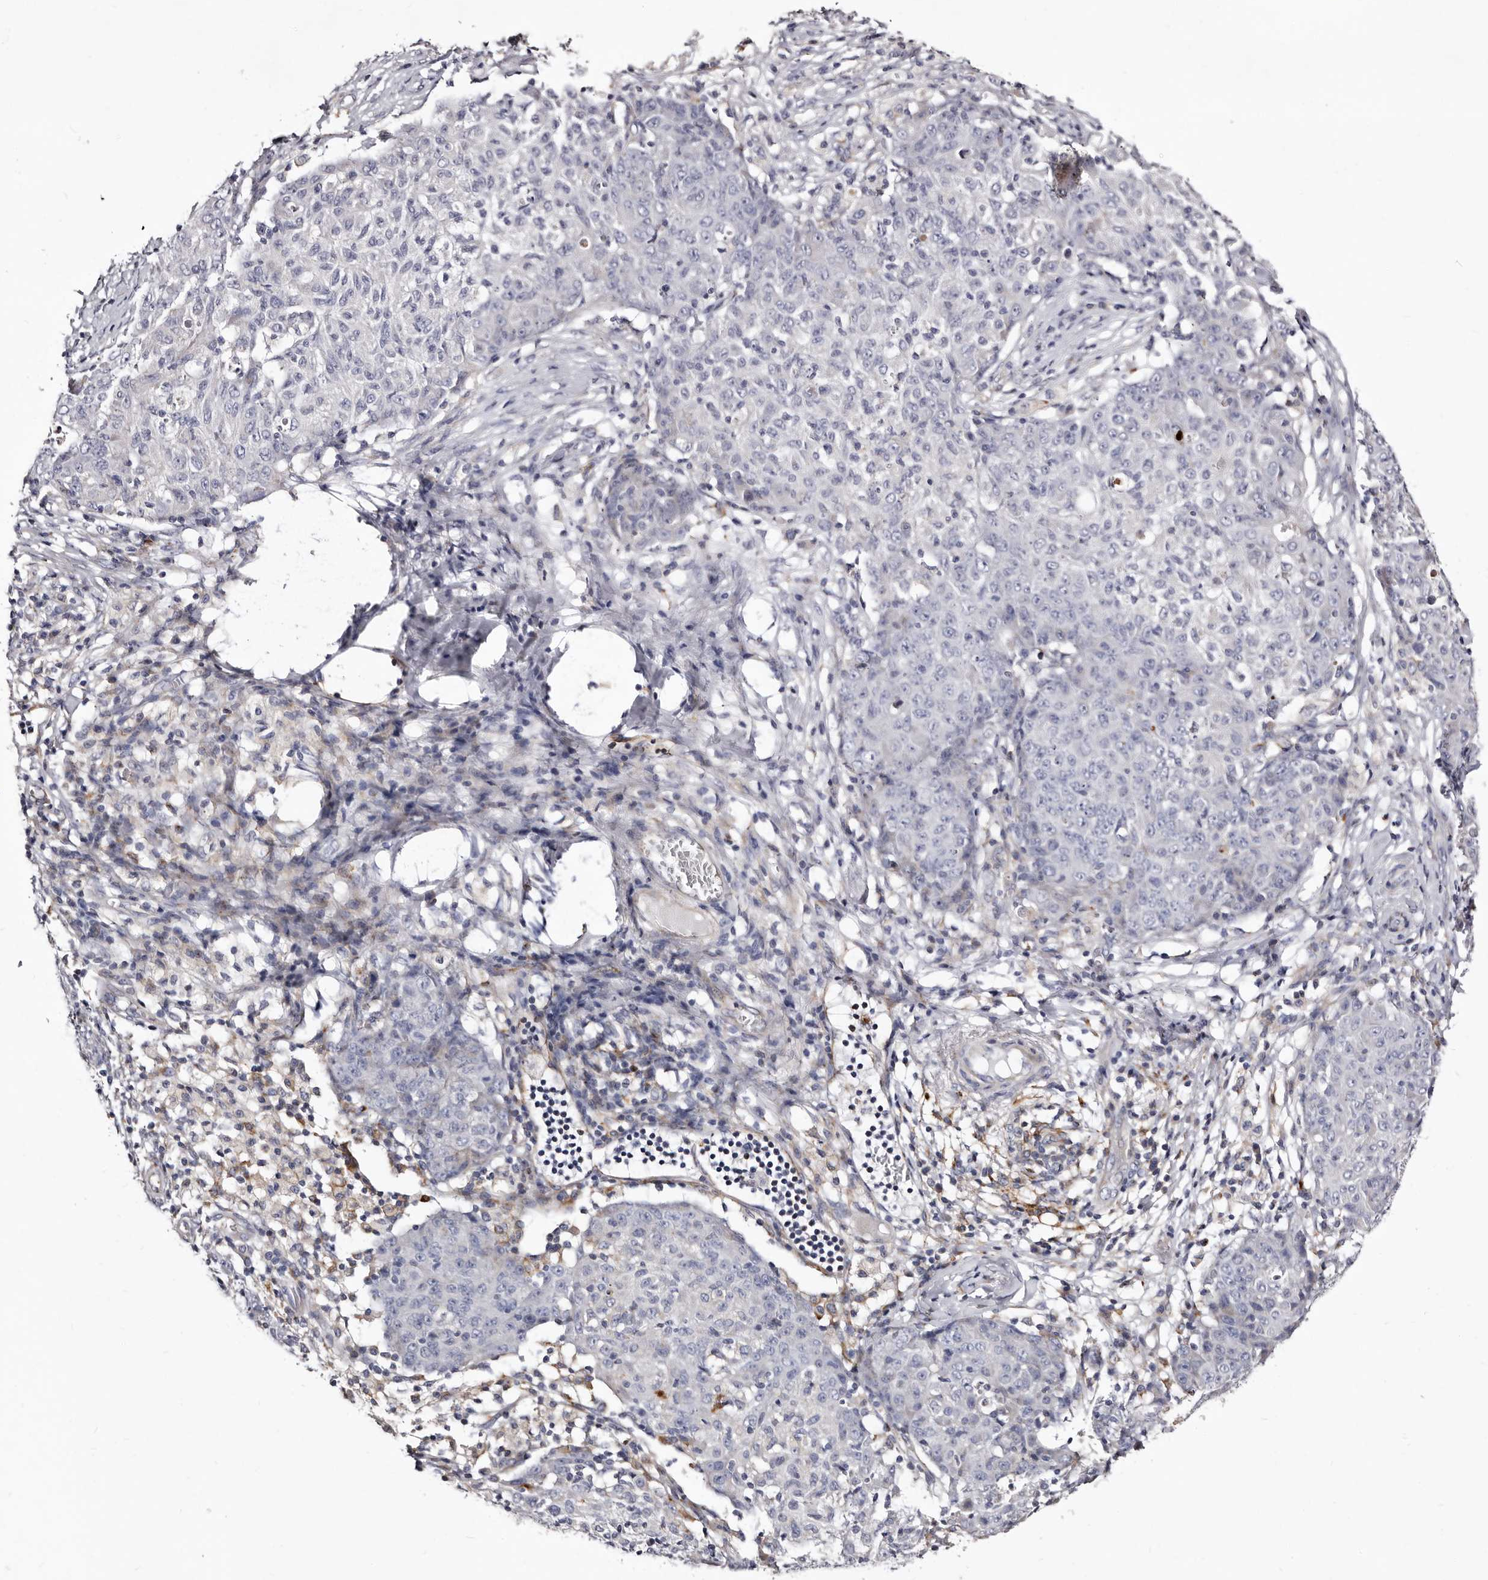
{"staining": {"intensity": "negative", "quantity": "none", "location": "none"}, "tissue": "ovarian cancer", "cell_type": "Tumor cells", "image_type": "cancer", "snomed": [{"axis": "morphology", "description": "Carcinoma, endometroid"}, {"axis": "topography", "description": "Ovary"}], "caption": "This is an IHC photomicrograph of ovarian cancer. There is no staining in tumor cells.", "gene": "AUNIP", "patient": {"sex": "female", "age": 42}}